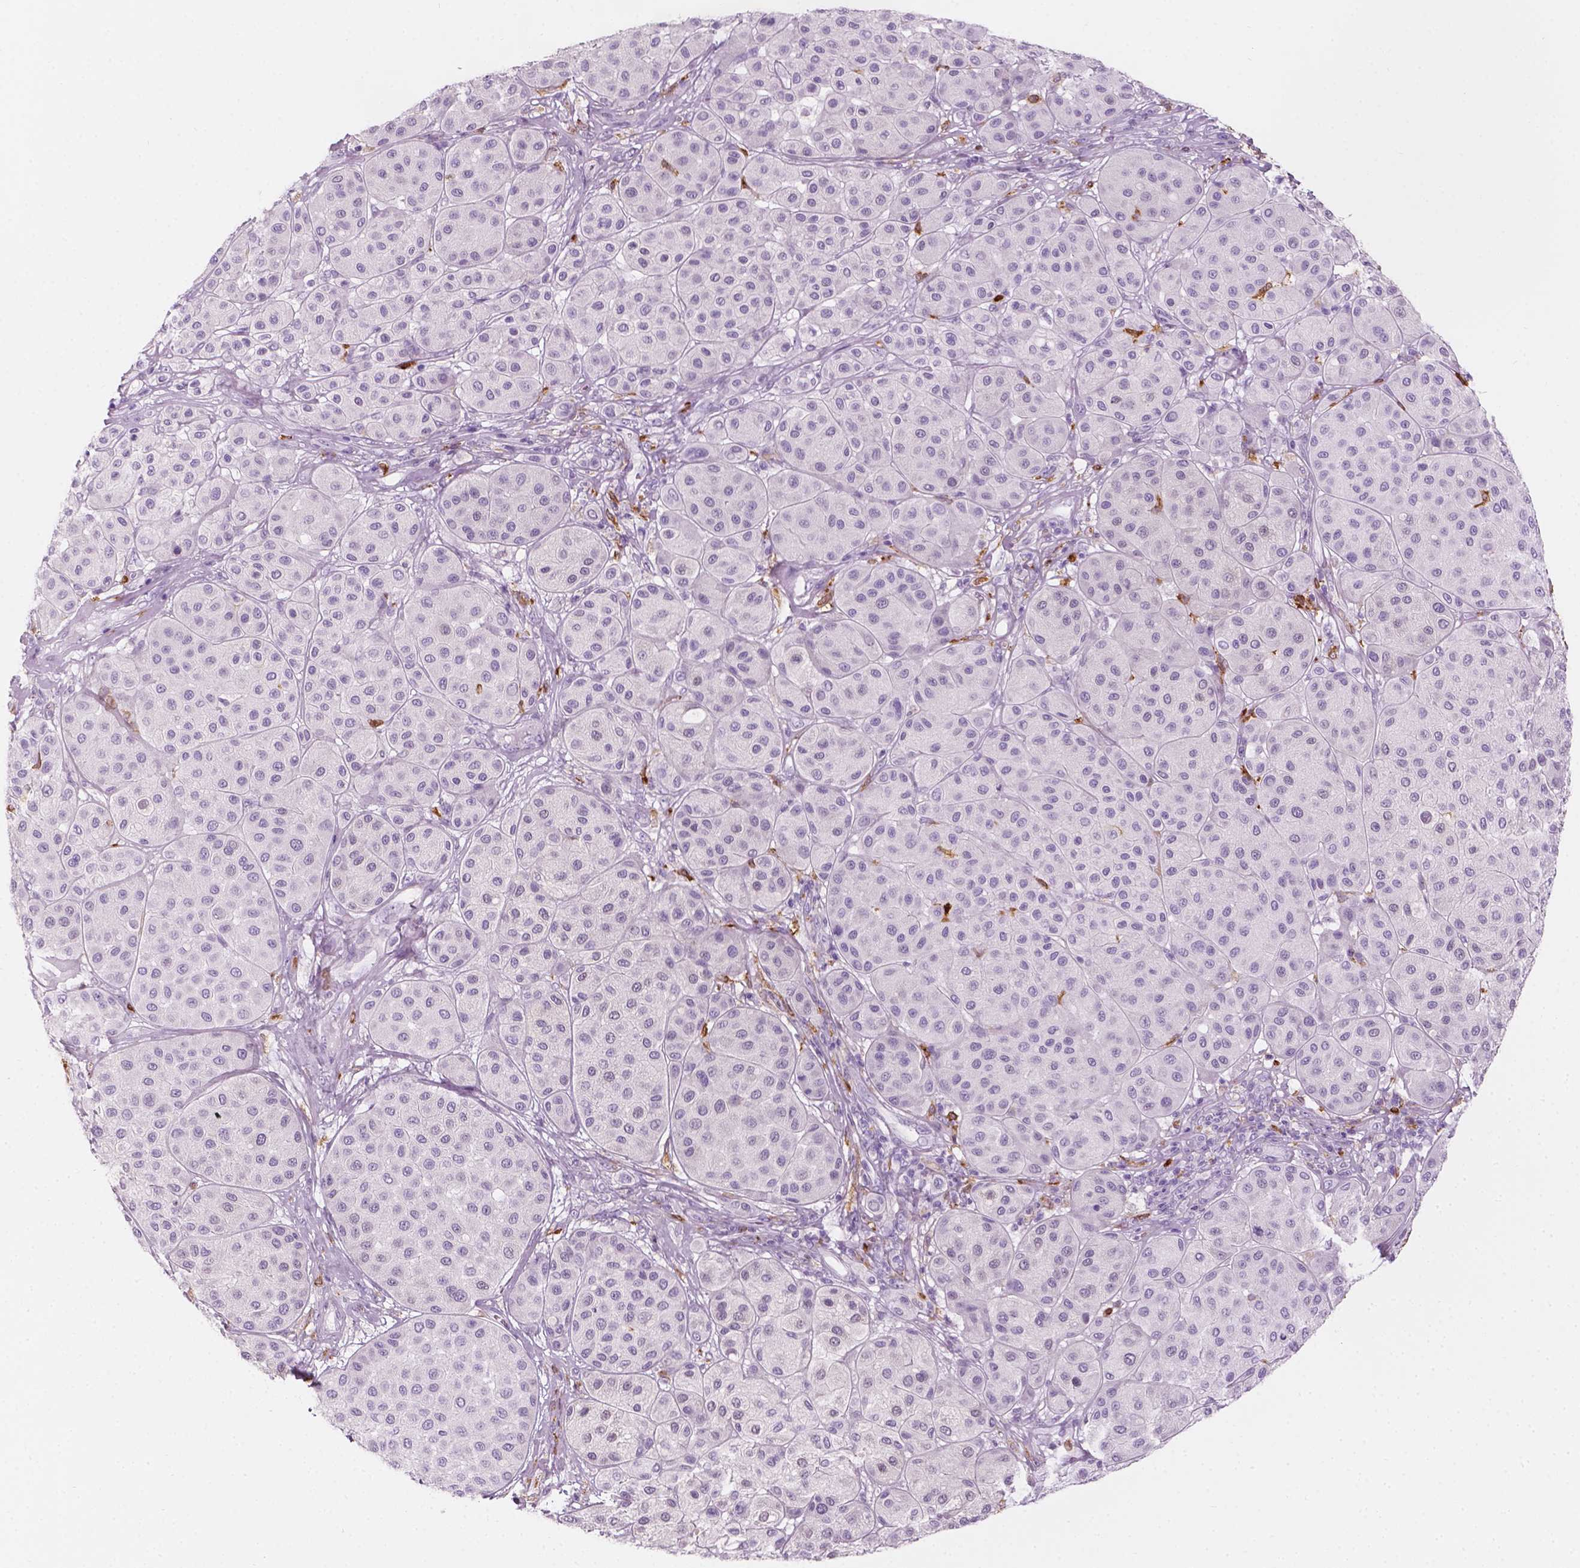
{"staining": {"intensity": "negative", "quantity": "none", "location": "none"}, "tissue": "melanoma", "cell_type": "Tumor cells", "image_type": "cancer", "snomed": [{"axis": "morphology", "description": "Malignant melanoma, Metastatic site"}, {"axis": "topography", "description": "Smooth muscle"}], "caption": "Immunohistochemistry (IHC) image of human melanoma stained for a protein (brown), which exhibits no expression in tumor cells.", "gene": "CES1", "patient": {"sex": "male", "age": 41}}